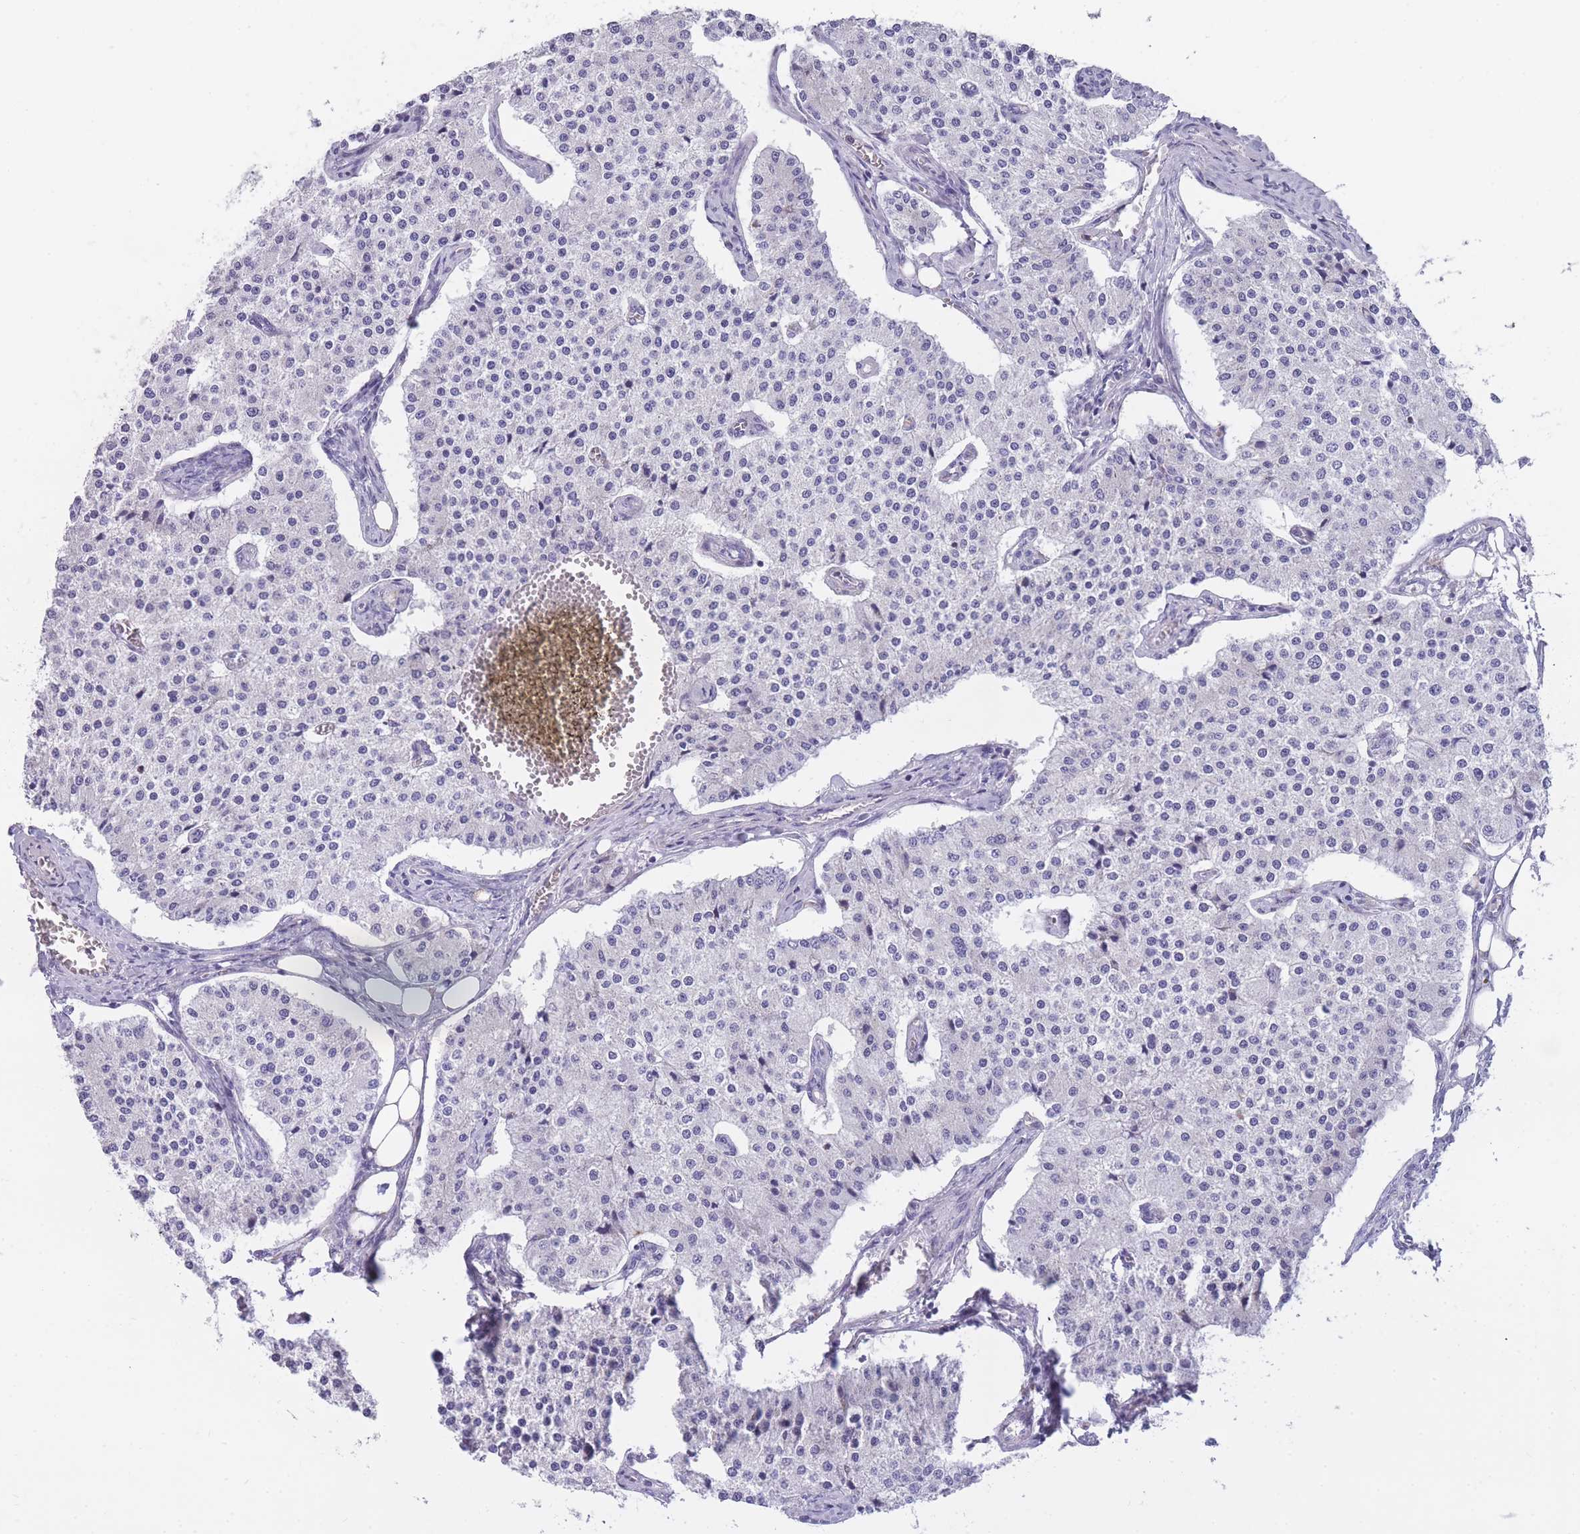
{"staining": {"intensity": "negative", "quantity": "none", "location": "none"}, "tissue": "carcinoid", "cell_type": "Tumor cells", "image_type": "cancer", "snomed": [{"axis": "morphology", "description": "Carcinoid, malignant, NOS"}, {"axis": "topography", "description": "Colon"}], "caption": "Immunohistochemical staining of human malignant carcinoid exhibits no significant staining in tumor cells.", "gene": "ZNF662", "patient": {"sex": "female", "age": 52}}